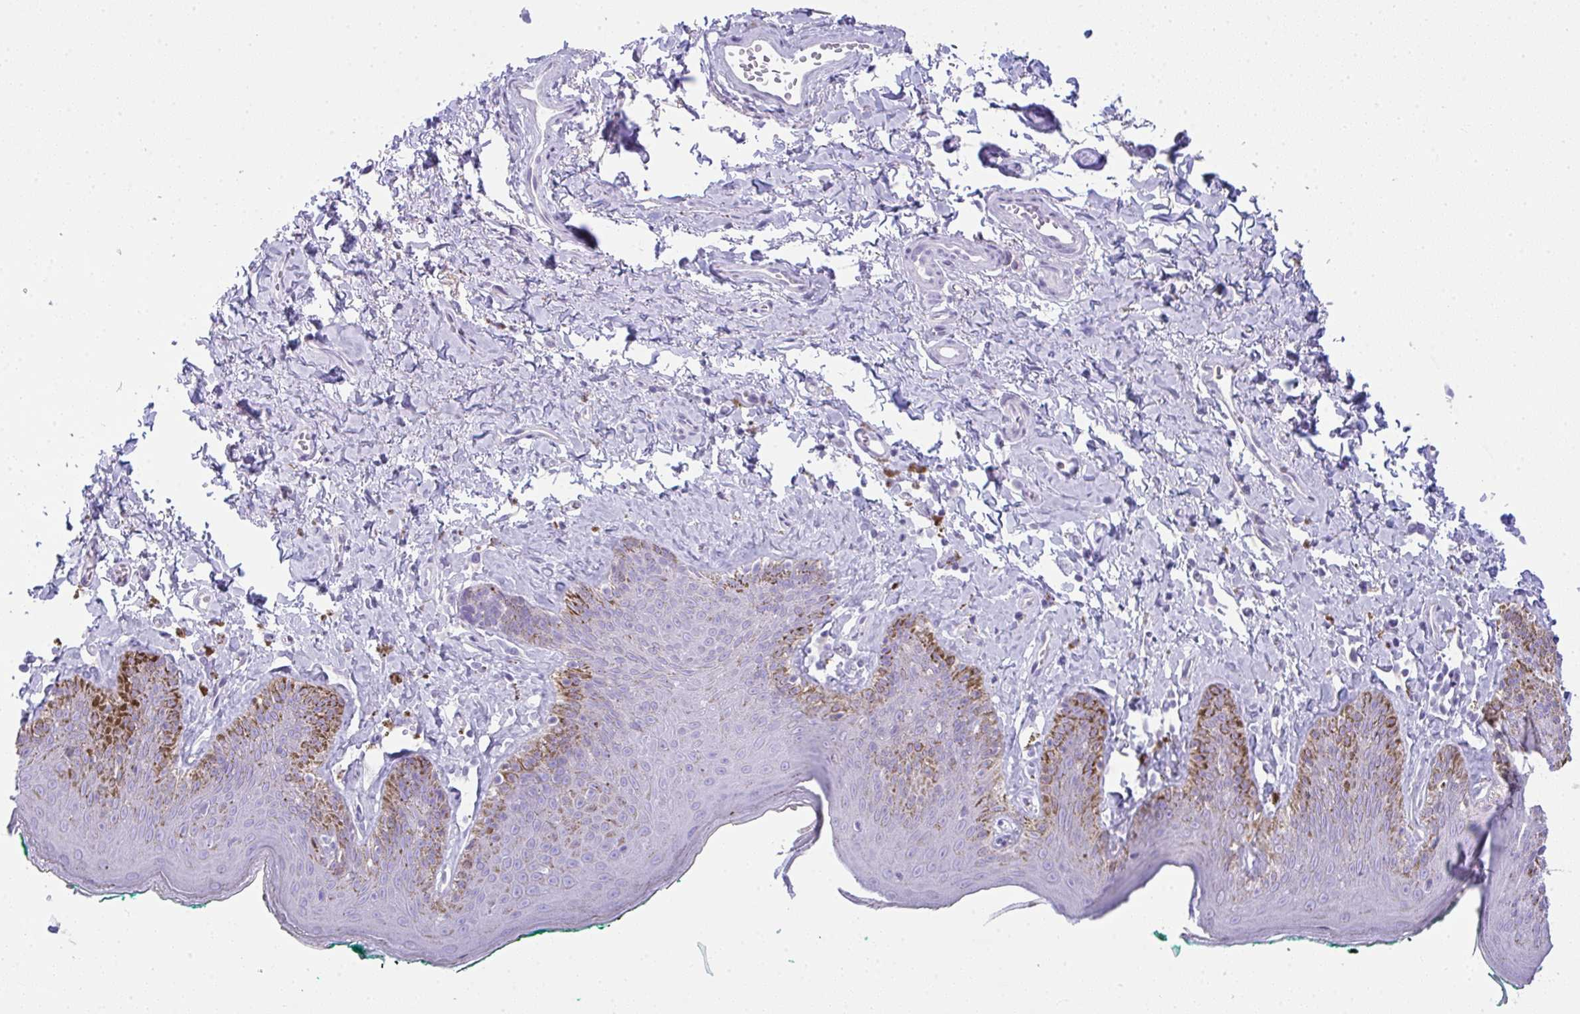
{"staining": {"intensity": "moderate", "quantity": "<25%", "location": "cytoplasmic/membranous"}, "tissue": "skin", "cell_type": "Epidermal cells", "image_type": "normal", "snomed": [{"axis": "morphology", "description": "Normal tissue, NOS"}, {"axis": "topography", "description": "Vulva"}, {"axis": "topography", "description": "Peripheral nerve tissue"}], "caption": "Immunohistochemical staining of normal skin reveals low levels of moderate cytoplasmic/membranous positivity in approximately <25% of epidermal cells. Immunohistochemistry (ihc) stains the protein of interest in brown and the nuclei are stained blue.", "gene": "RASL10A", "patient": {"sex": "female", "age": 66}}